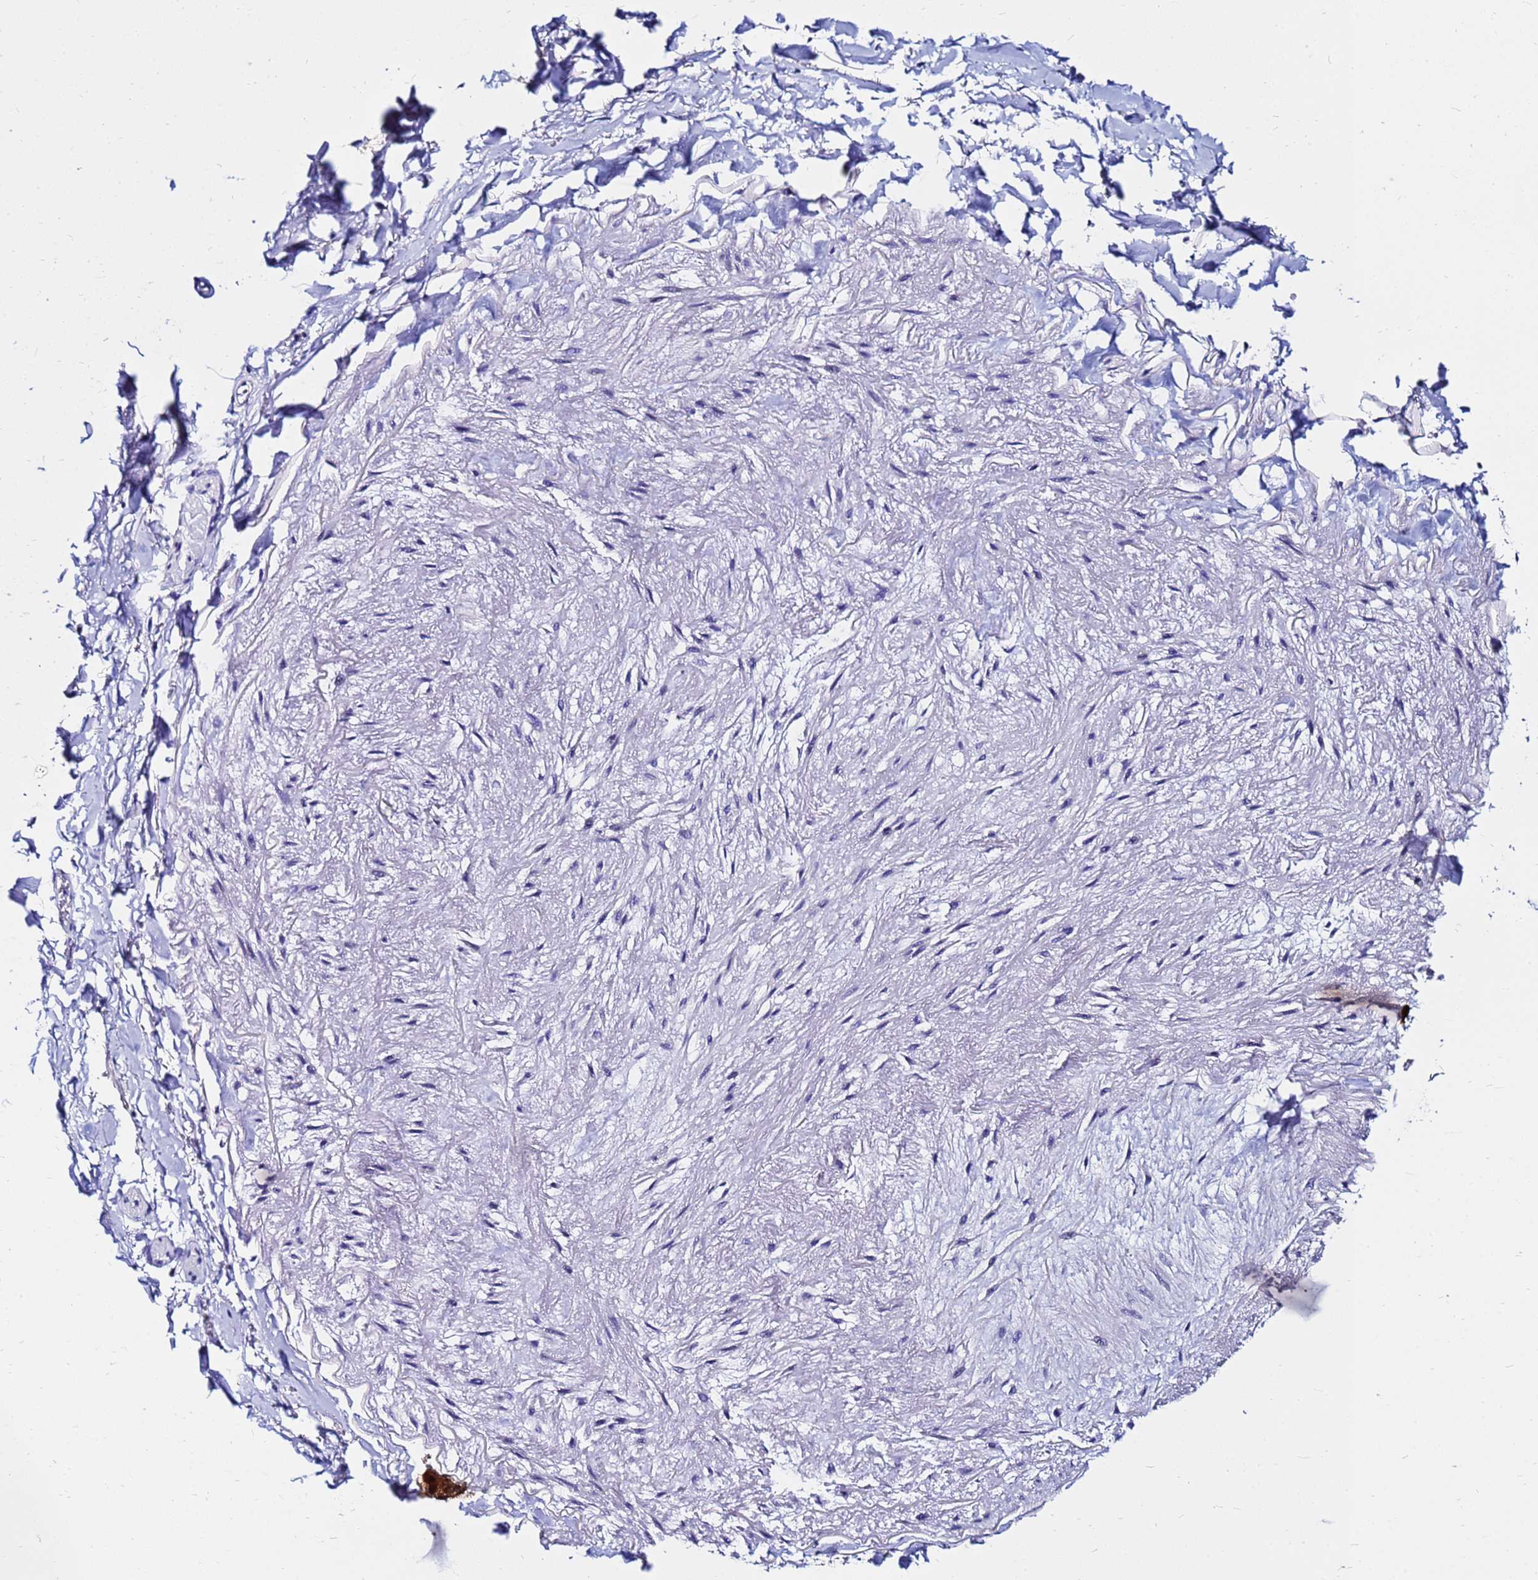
{"staining": {"intensity": "negative", "quantity": "none", "location": "none"}, "tissue": "adipose tissue", "cell_type": "Adipocytes", "image_type": "normal", "snomed": [{"axis": "morphology", "description": "Normal tissue, NOS"}, {"axis": "topography", "description": "Cartilage tissue"}], "caption": "The image shows no significant positivity in adipocytes of adipose tissue. (DAB (3,3'-diaminobenzidine) IHC with hematoxylin counter stain).", "gene": "PPP1R14C", "patient": {"sex": "male", "age": 73}}